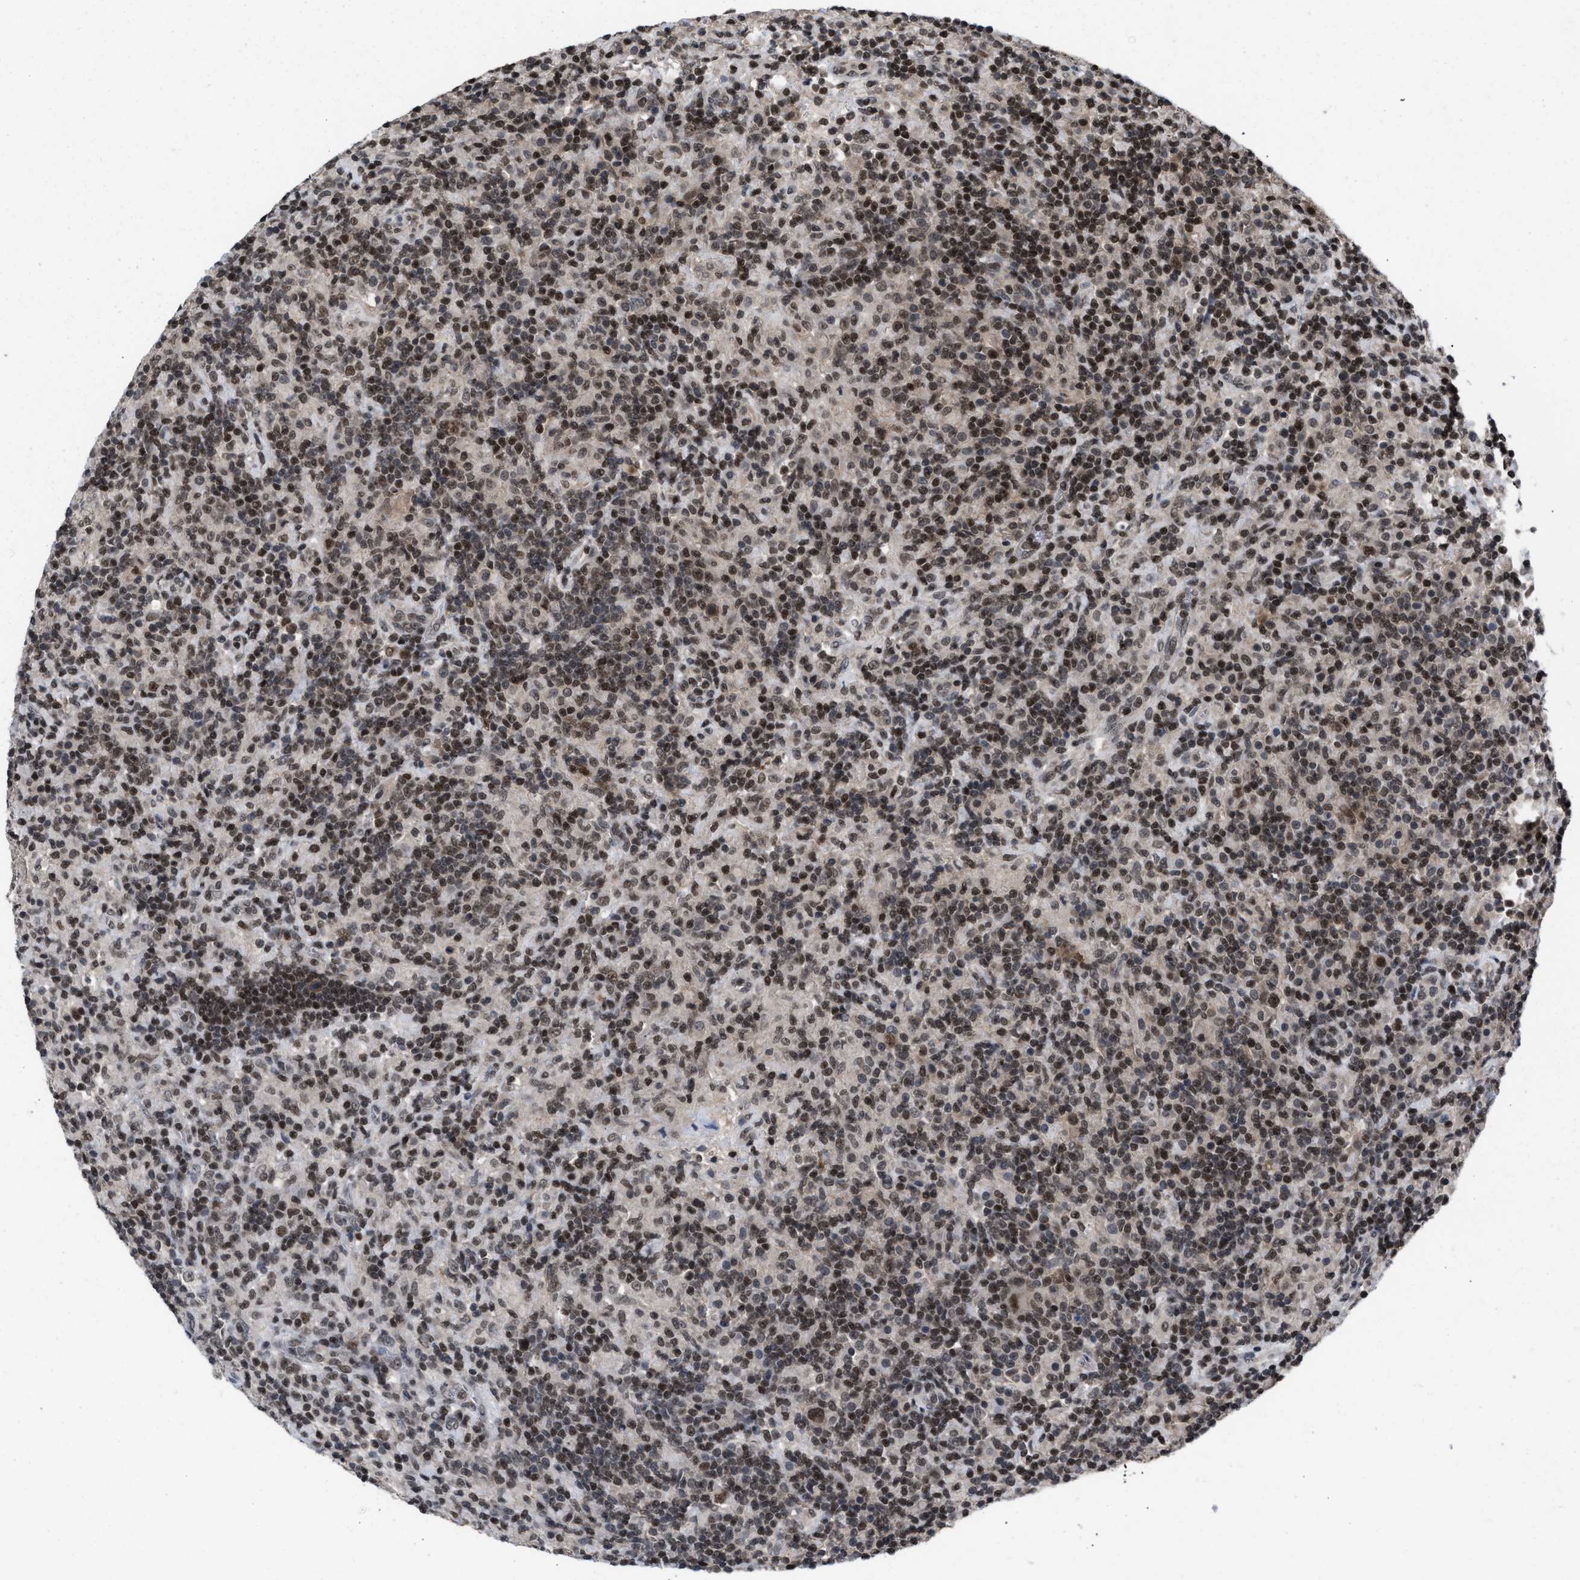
{"staining": {"intensity": "moderate", "quantity": ">75%", "location": "nuclear"}, "tissue": "lymphoma", "cell_type": "Tumor cells", "image_type": "cancer", "snomed": [{"axis": "morphology", "description": "Hodgkin's disease, NOS"}, {"axis": "topography", "description": "Lymph node"}], "caption": "Approximately >75% of tumor cells in human lymphoma exhibit moderate nuclear protein staining as visualized by brown immunohistochemical staining.", "gene": "C9orf78", "patient": {"sex": "male", "age": 70}}